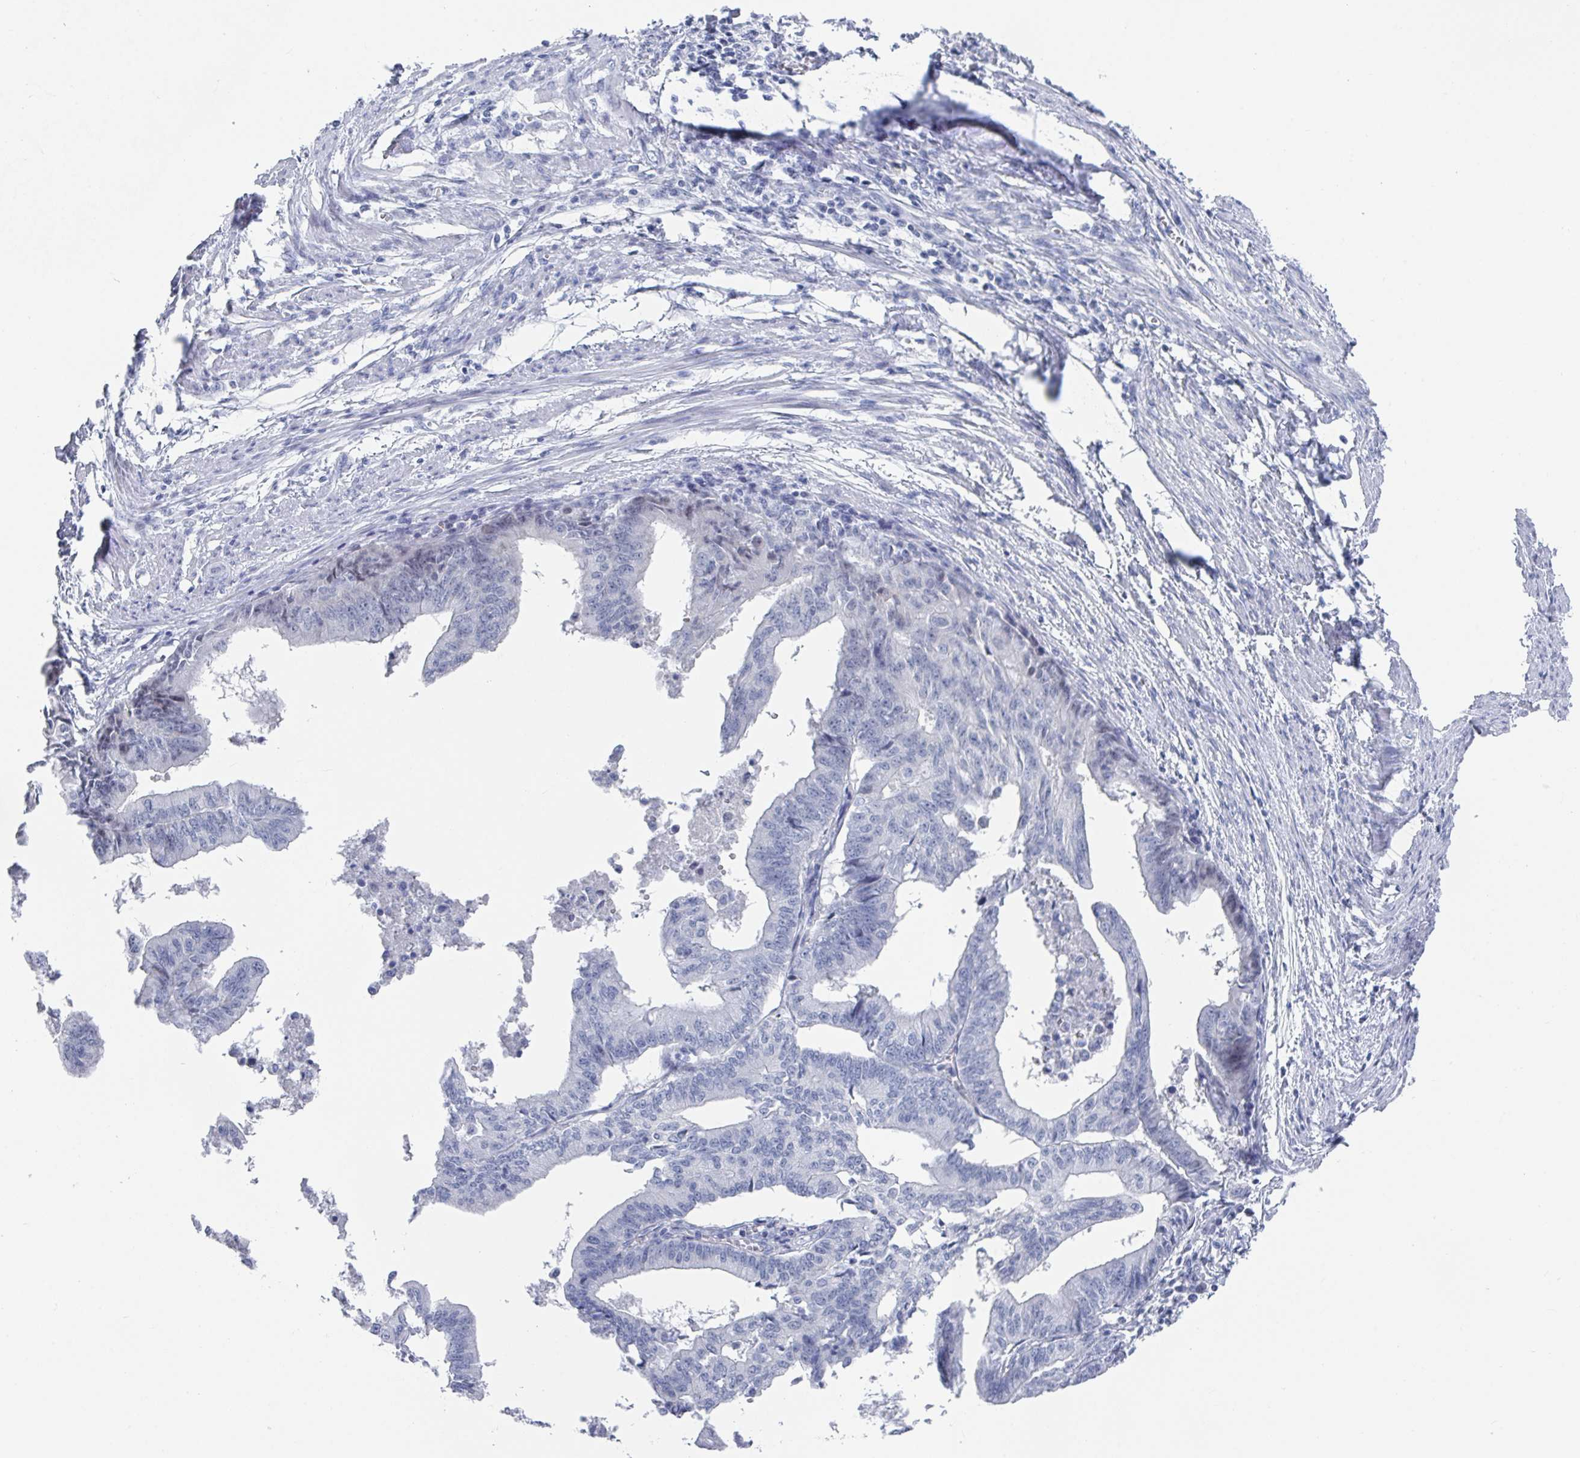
{"staining": {"intensity": "negative", "quantity": "none", "location": "none"}, "tissue": "endometrial cancer", "cell_type": "Tumor cells", "image_type": "cancer", "snomed": [{"axis": "morphology", "description": "Adenocarcinoma, NOS"}, {"axis": "topography", "description": "Endometrium"}], "caption": "An IHC micrograph of endometrial adenocarcinoma is shown. There is no staining in tumor cells of endometrial adenocarcinoma. Nuclei are stained in blue.", "gene": "CAMKV", "patient": {"sex": "female", "age": 65}}